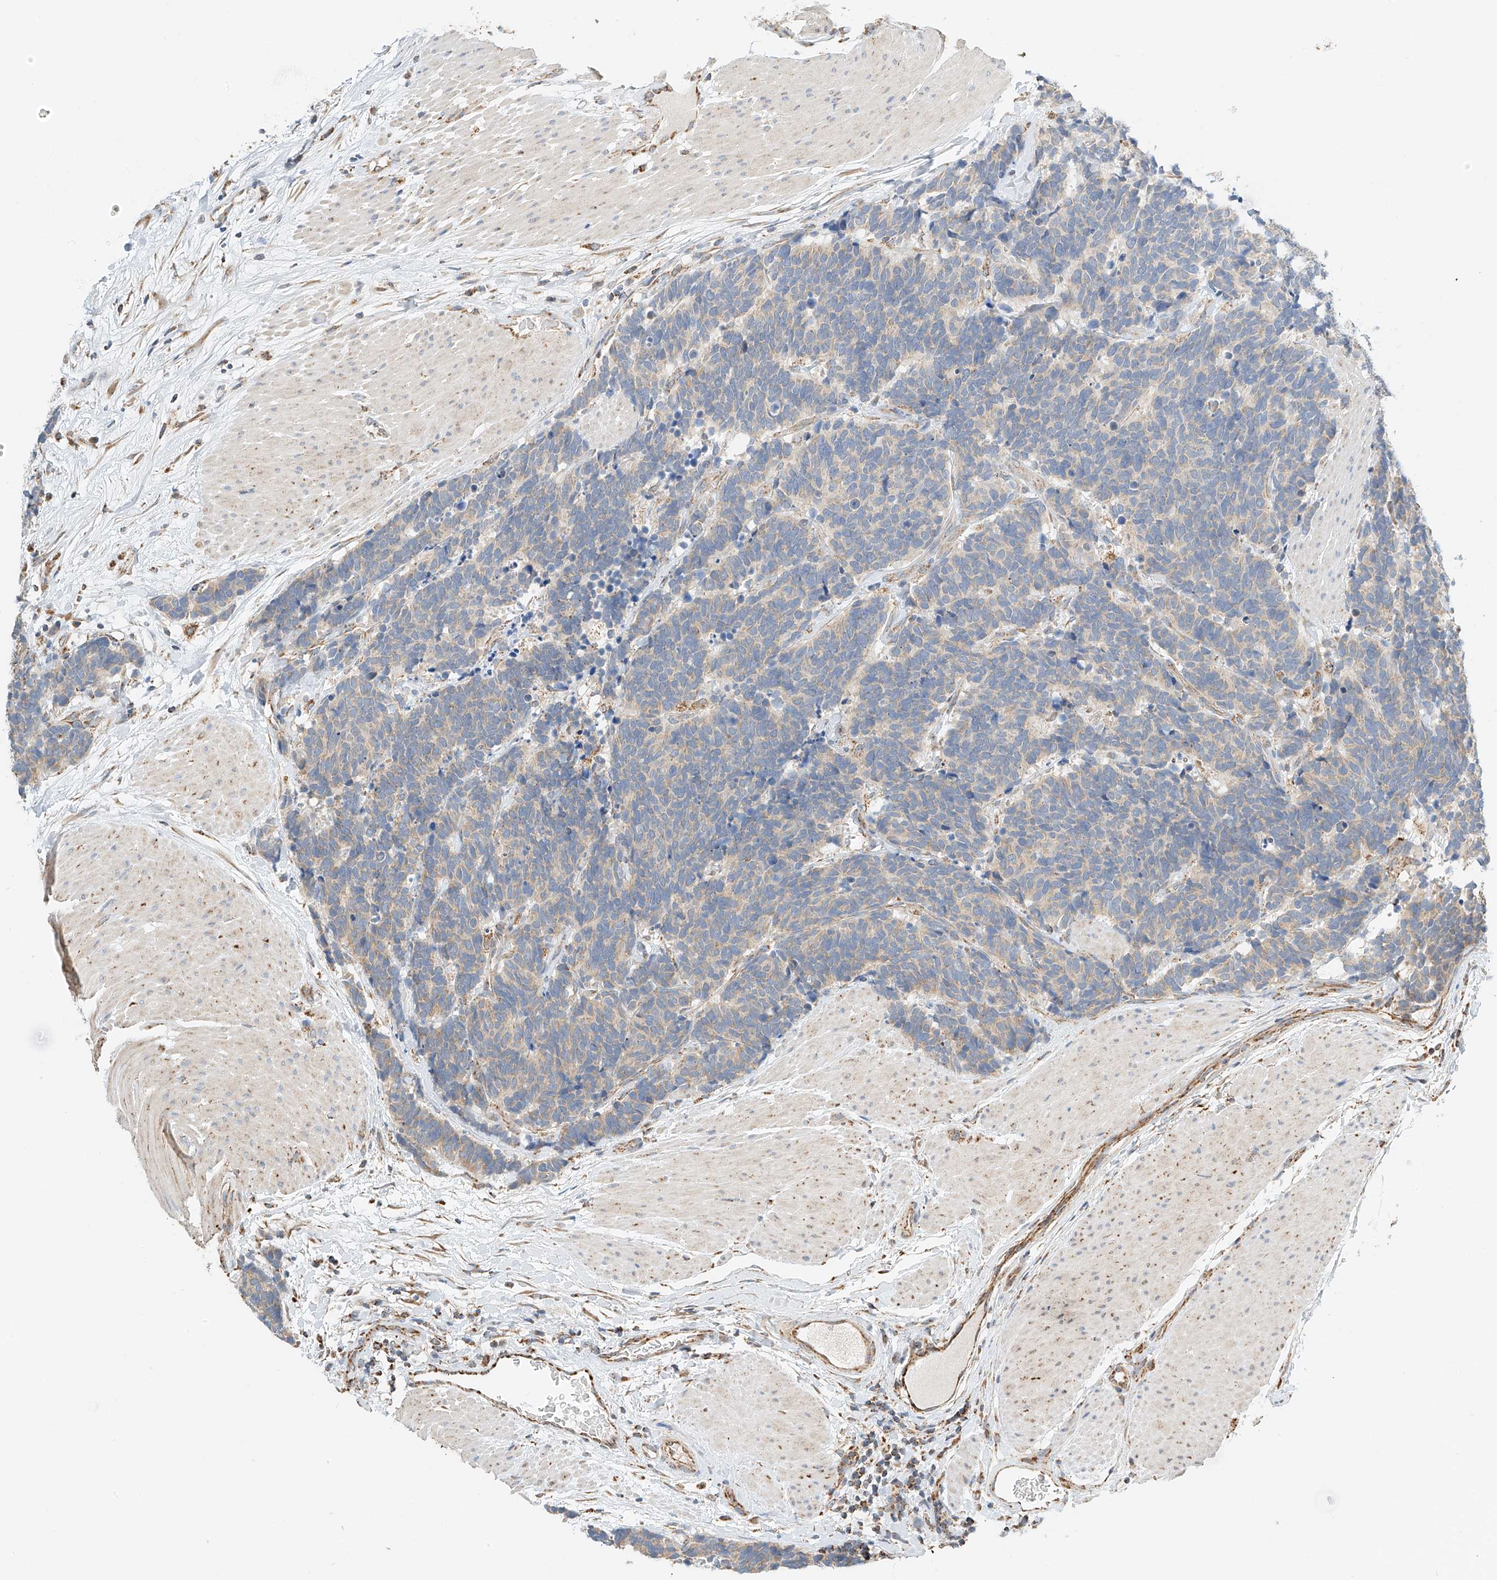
{"staining": {"intensity": "negative", "quantity": "none", "location": "none"}, "tissue": "carcinoid", "cell_type": "Tumor cells", "image_type": "cancer", "snomed": [{"axis": "morphology", "description": "Carcinoma, NOS"}, {"axis": "morphology", "description": "Carcinoid, malignant, NOS"}, {"axis": "topography", "description": "Urinary bladder"}], "caption": "Protein analysis of carcinoma exhibits no significant positivity in tumor cells.", "gene": "YIPF7", "patient": {"sex": "male", "age": 57}}